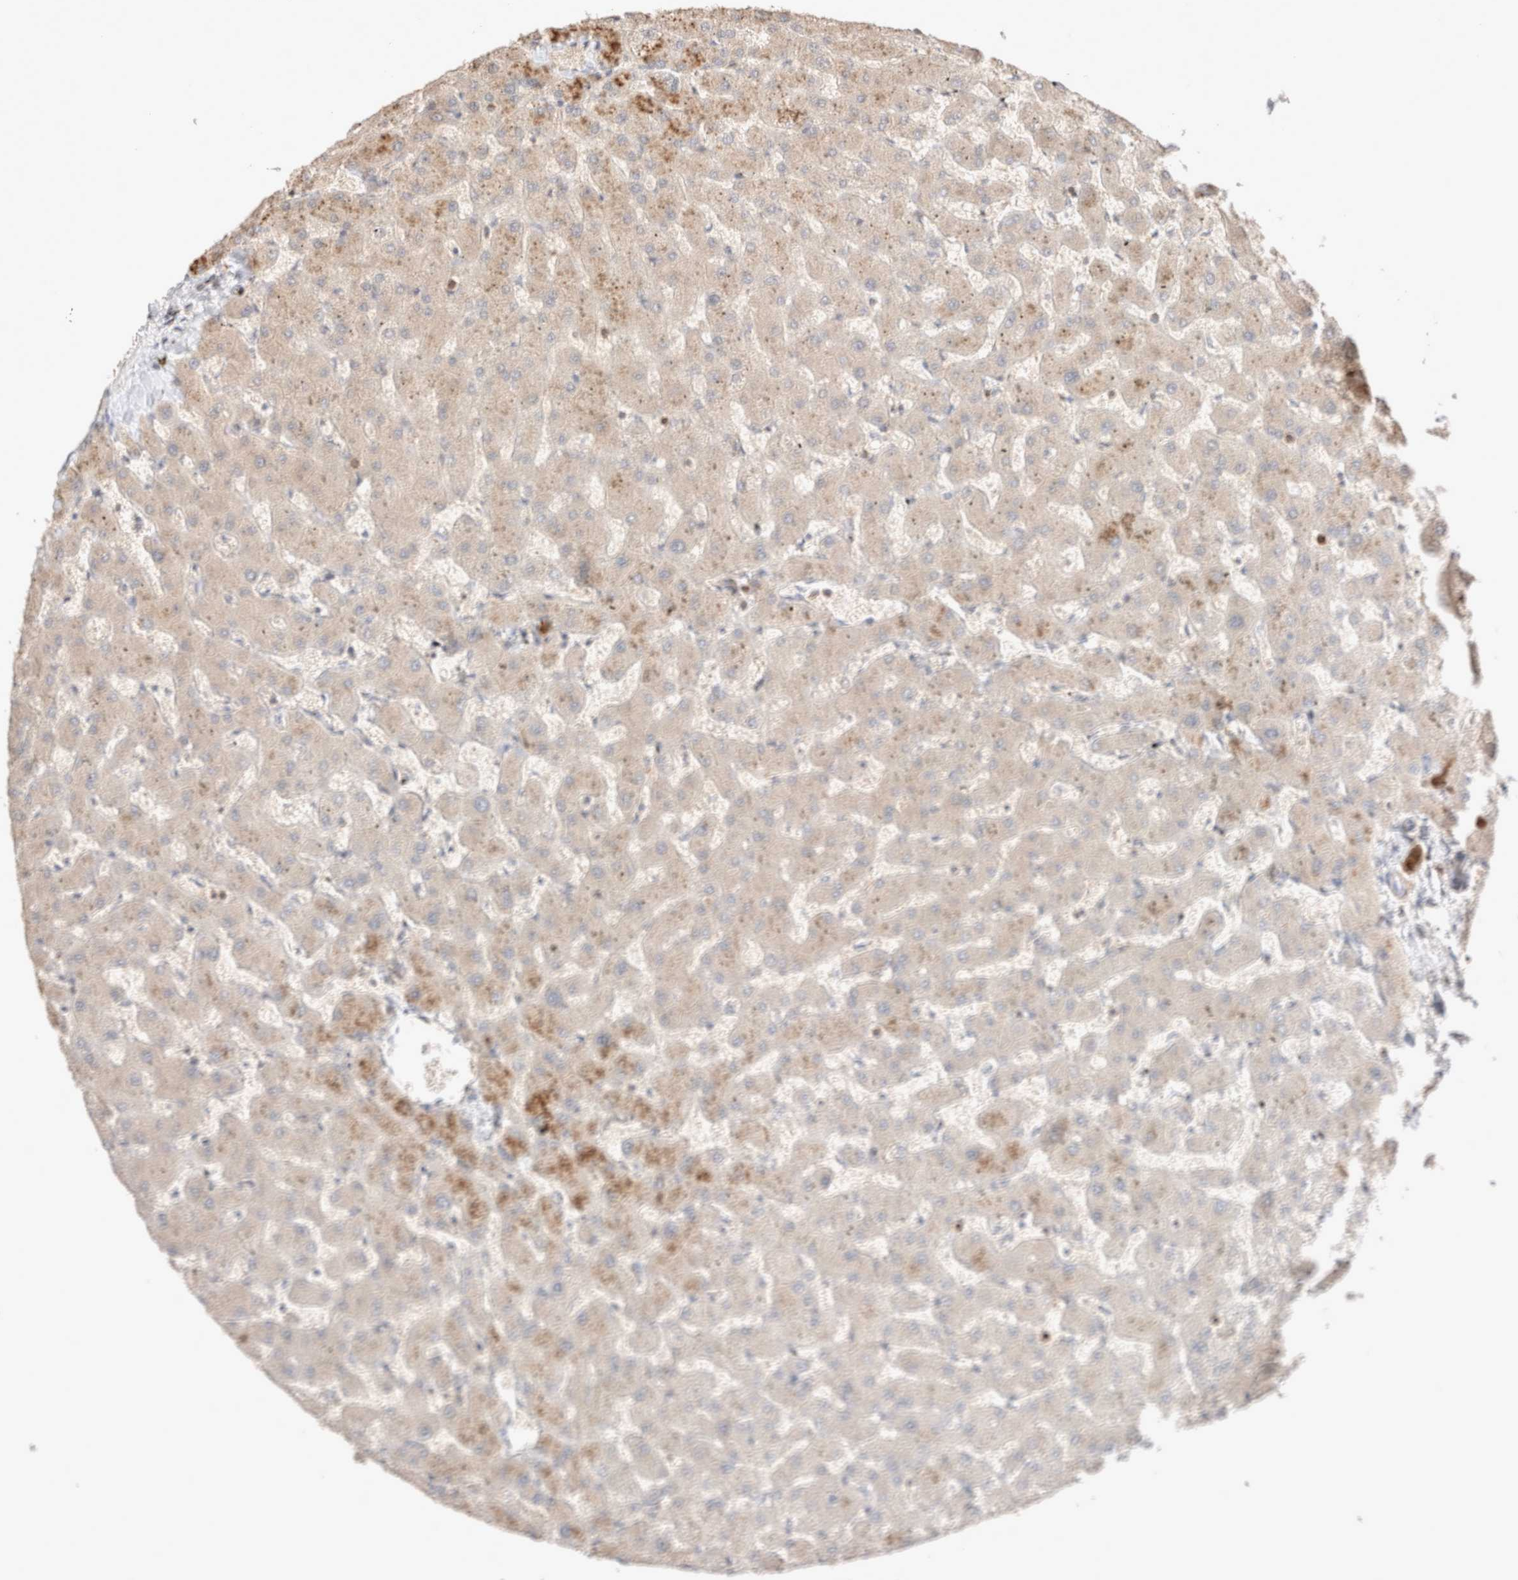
{"staining": {"intensity": "moderate", "quantity": "<25%", "location": "cytoplasmic/membranous"}, "tissue": "liver", "cell_type": "Cholangiocytes", "image_type": "normal", "snomed": [{"axis": "morphology", "description": "Normal tissue, NOS"}, {"axis": "topography", "description": "Liver"}], "caption": "IHC photomicrograph of normal liver: human liver stained using immunohistochemistry (IHC) shows low levels of moderate protein expression localized specifically in the cytoplasmic/membranous of cholangiocytes, appearing as a cytoplasmic/membranous brown color.", "gene": "STARD10", "patient": {"sex": "female", "age": 63}}